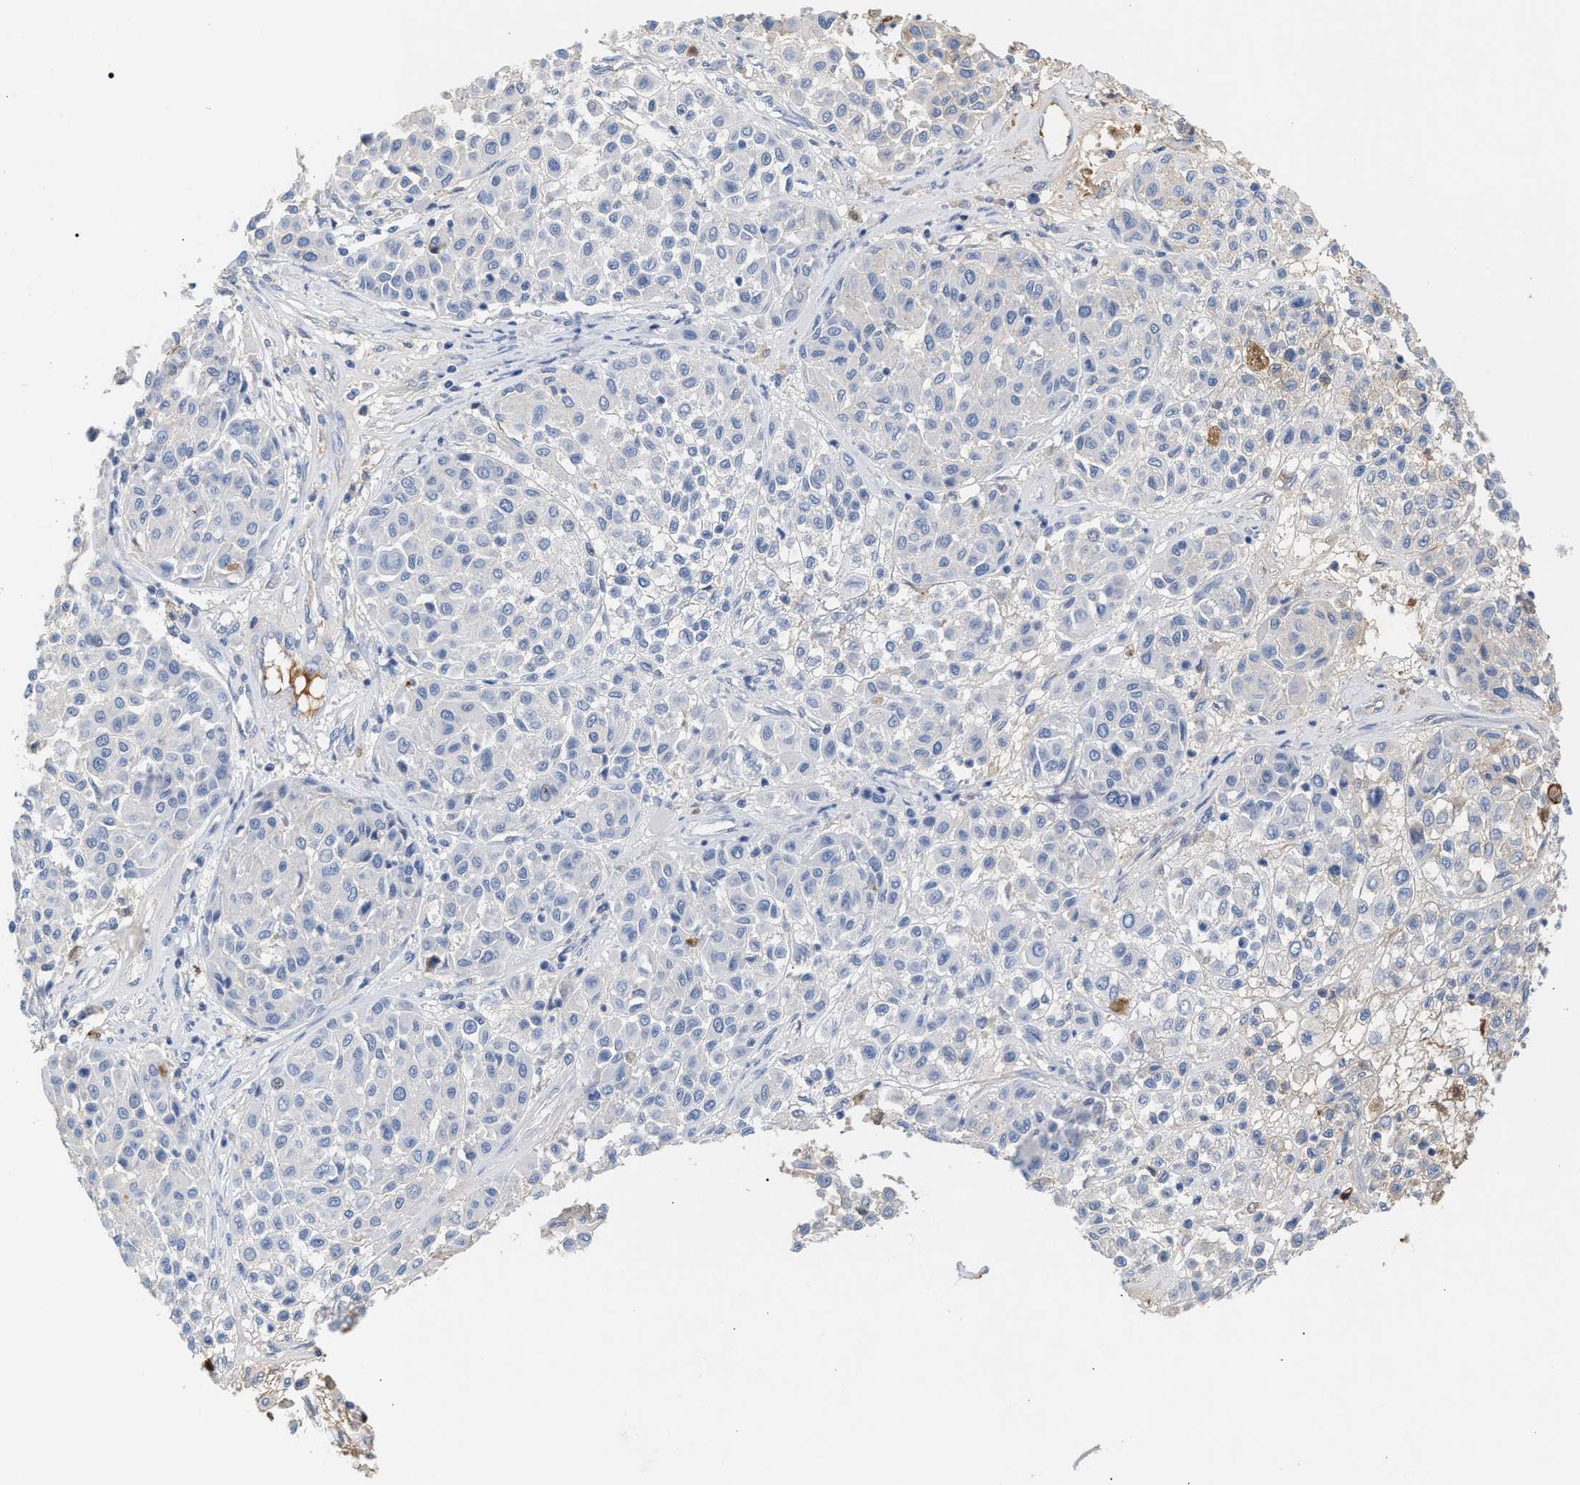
{"staining": {"intensity": "negative", "quantity": "none", "location": "none"}, "tissue": "melanoma", "cell_type": "Tumor cells", "image_type": "cancer", "snomed": [{"axis": "morphology", "description": "Malignant melanoma, Metastatic site"}, {"axis": "topography", "description": "Soft tissue"}], "caption": "There is no significant staining in tumor cells of malignant melanoma (metastatic site).", "gene": "APOH", "patient": {"sex": "male", "age": 41}}